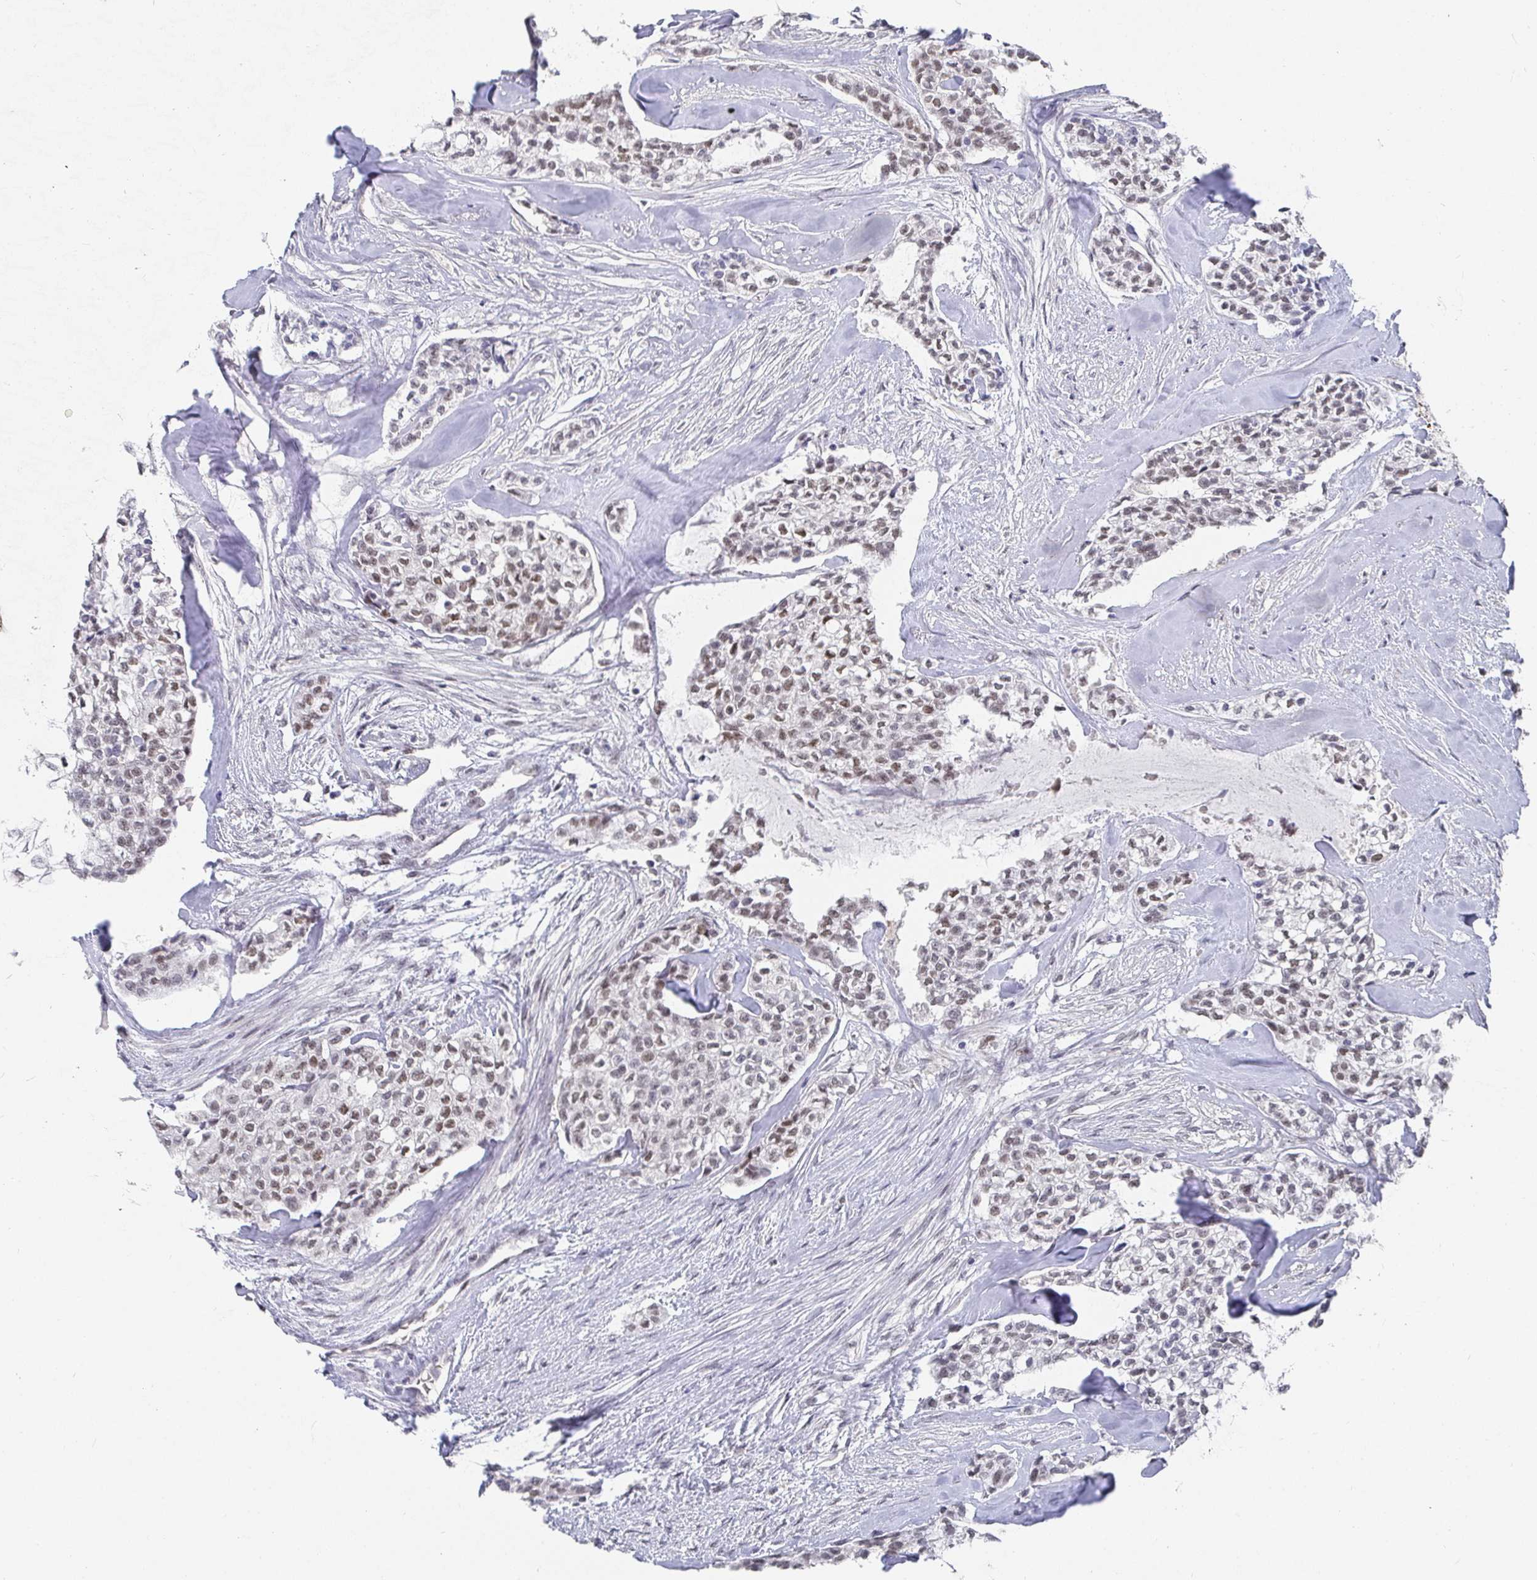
{"staining": {"intensity": "weak", "quantity": "25%-75%", "location": "nuclear"}, "tissue": "head and neck cancer", "cell_type": "Tumor cells", "image_type": "cancer", "snomed": [{"axis": "morphology", "description": "Adenocarcinoma, NOS"}, {"axis": "topography", "description": "Head-Neck"}], "caption": "Brown immunohistochemical staining in human head and neck adenocarcinoma exhibits weak nuclear positivity in approximately 25%-75% of tumor cells.", "gene": "RCOR1", "patient": {"sex": "male", "age": 81}}